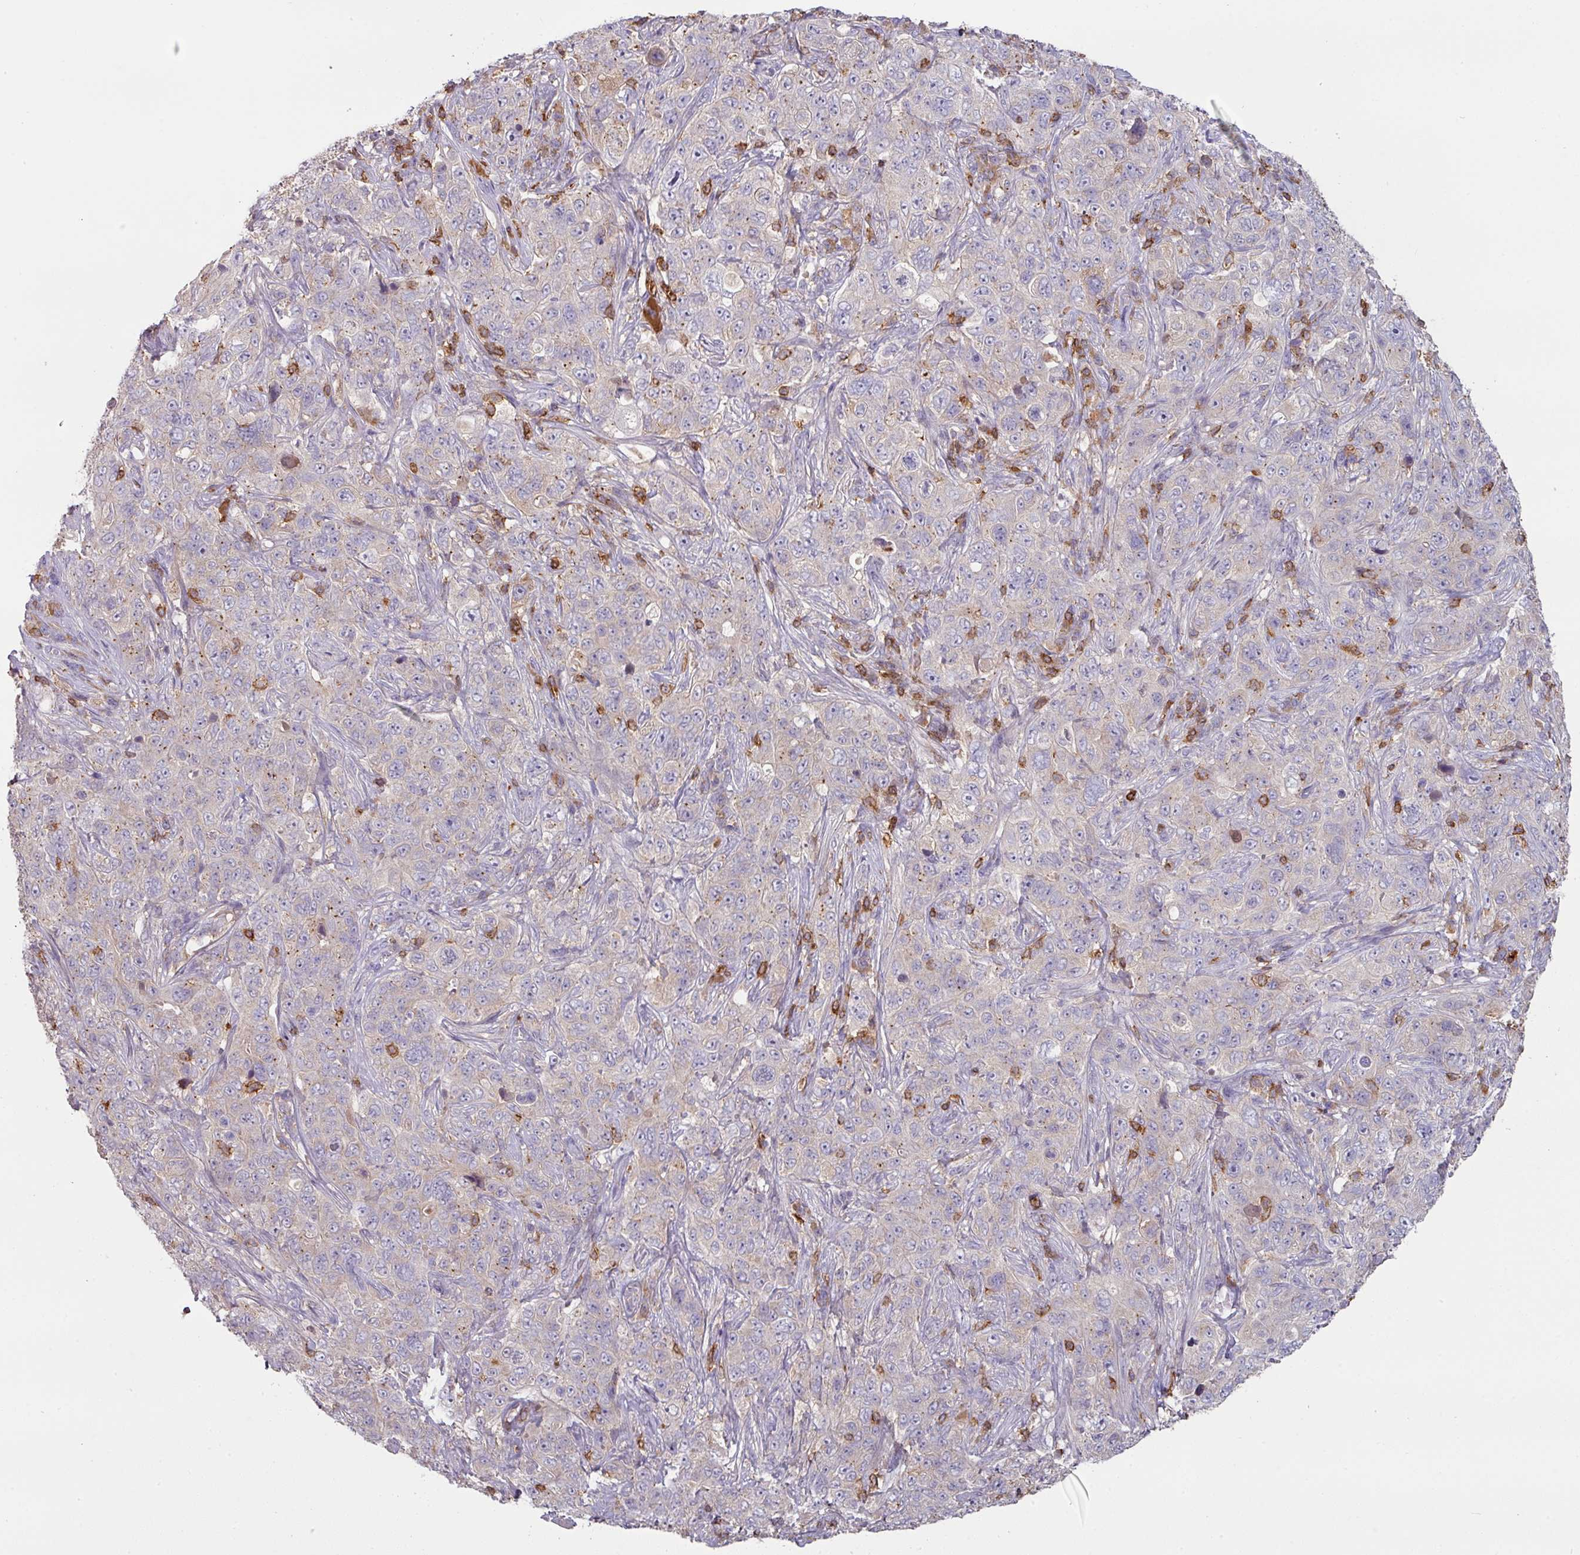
{"staining": {"intensity": "negative", "quantity": "none", "location": "none"}, "tissue": "pancreatic cancer", "cell_type": "Tumor cells", "image_type": "cancer", "snomed": [{"axis": "morphology", "description": "Adenocarcinoma, NOS"}, {"axis": "topography", "description": "Pancreas"}], "caption": "This photomicrograph is of pancreatic cancer stained with immunohistochemistry to label a protein in brown with the nuclei are counter-stained blue. There is no expression in tumor cells.", "gene": "CD3G", "patient": {"sex": "male", "age": 68}}